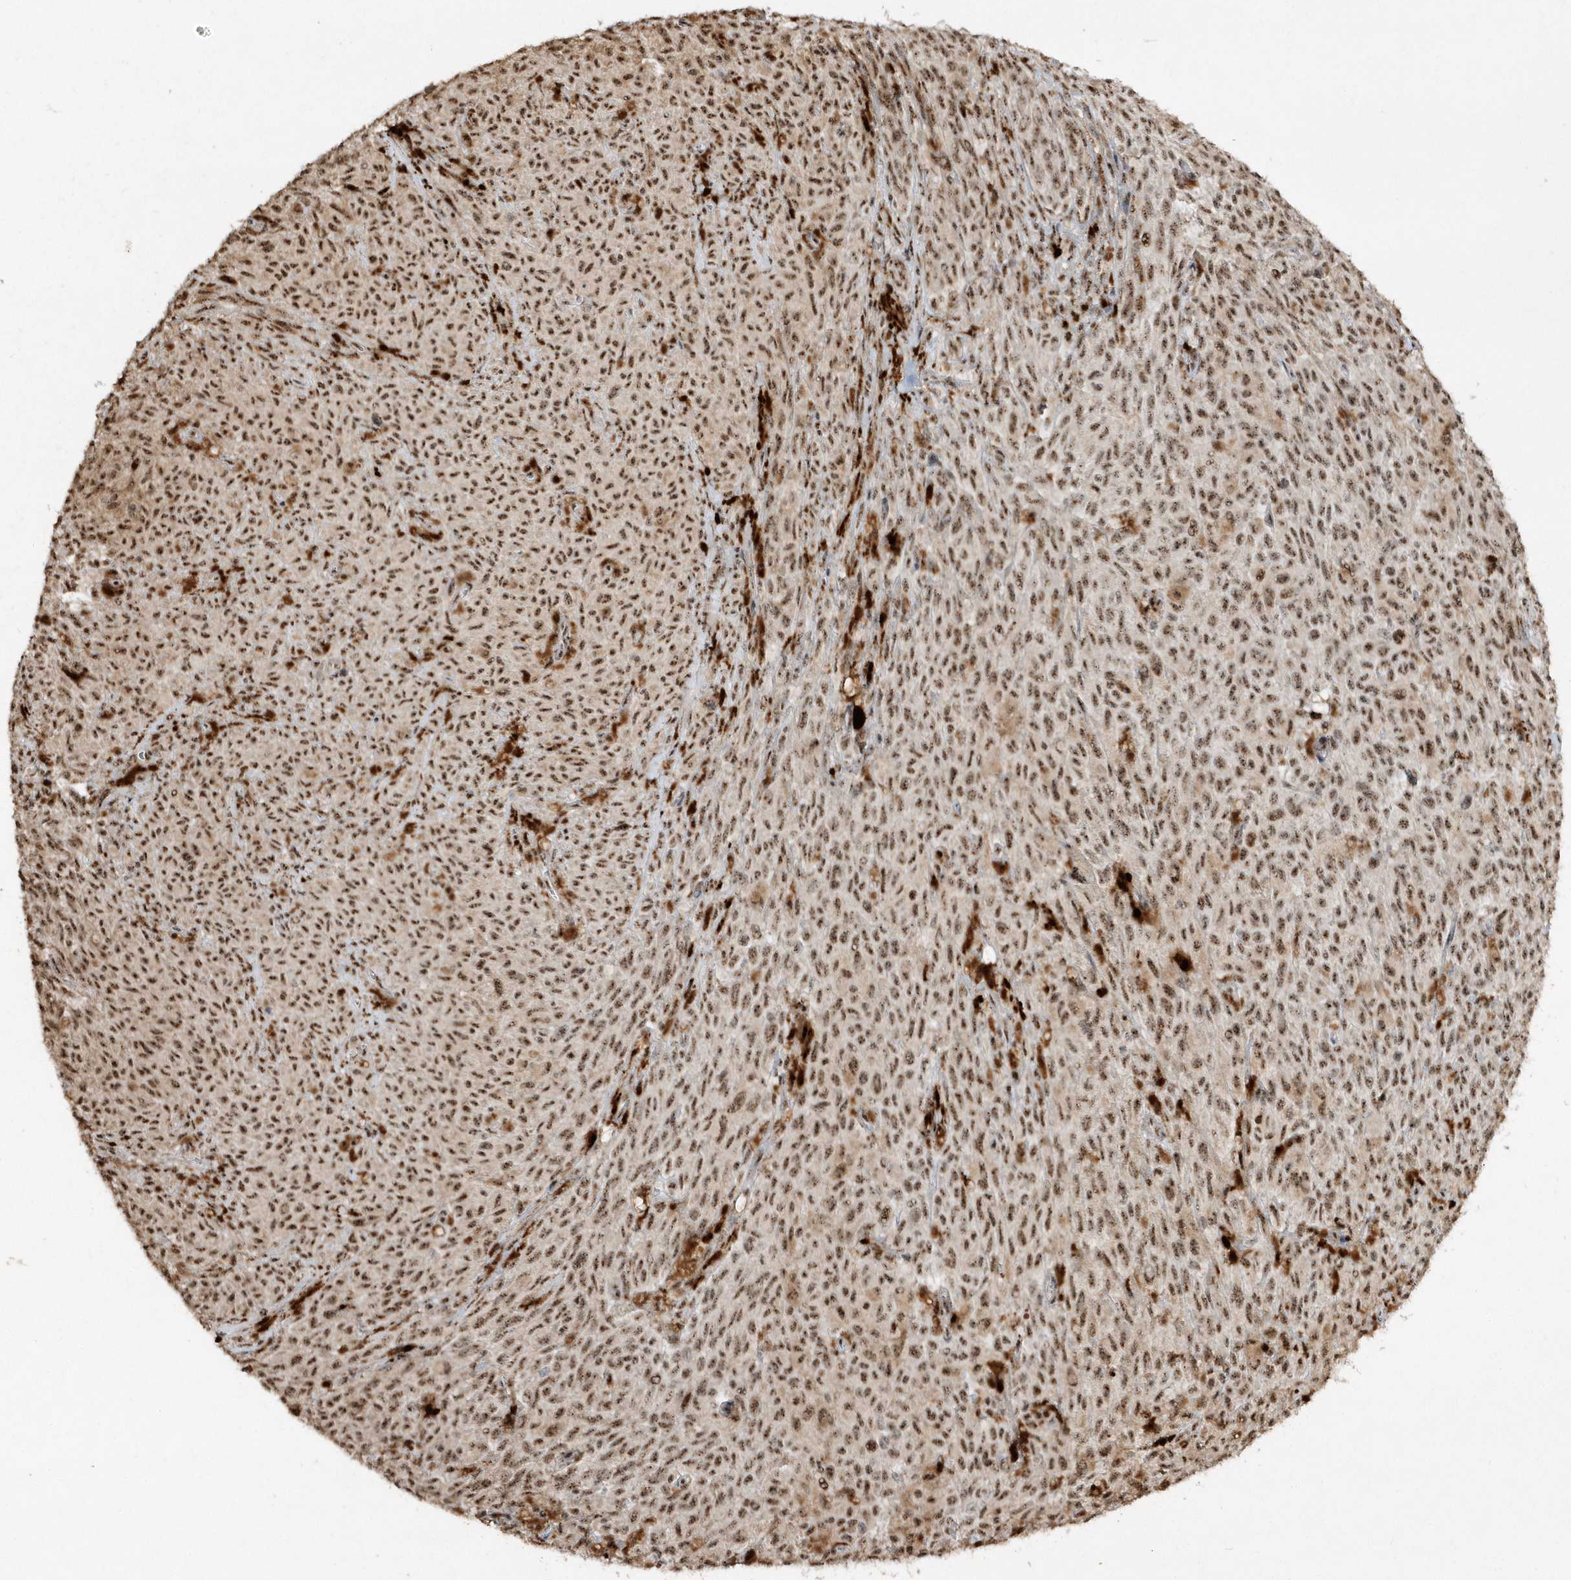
{"staining": {"intensity": "moderate", "quantity": ">75%", "location": "nuclear"}, "tissue": "melanoma", "cell_type": "Tumor cells", "image_type": "cancer", "snomed": [{"axis": "morphology", "description": "Malignant melanoma, NOS"}, {"axis": "topography", "description": "Skin"}], "caption": "Malignant melanoma stained for a protein (brown) demonstrates moderate nuclear positive positivity in approximately >75% of tumor cells.", "gene": "POLR3B", "patient": {"sex": "female", "age": 82}}